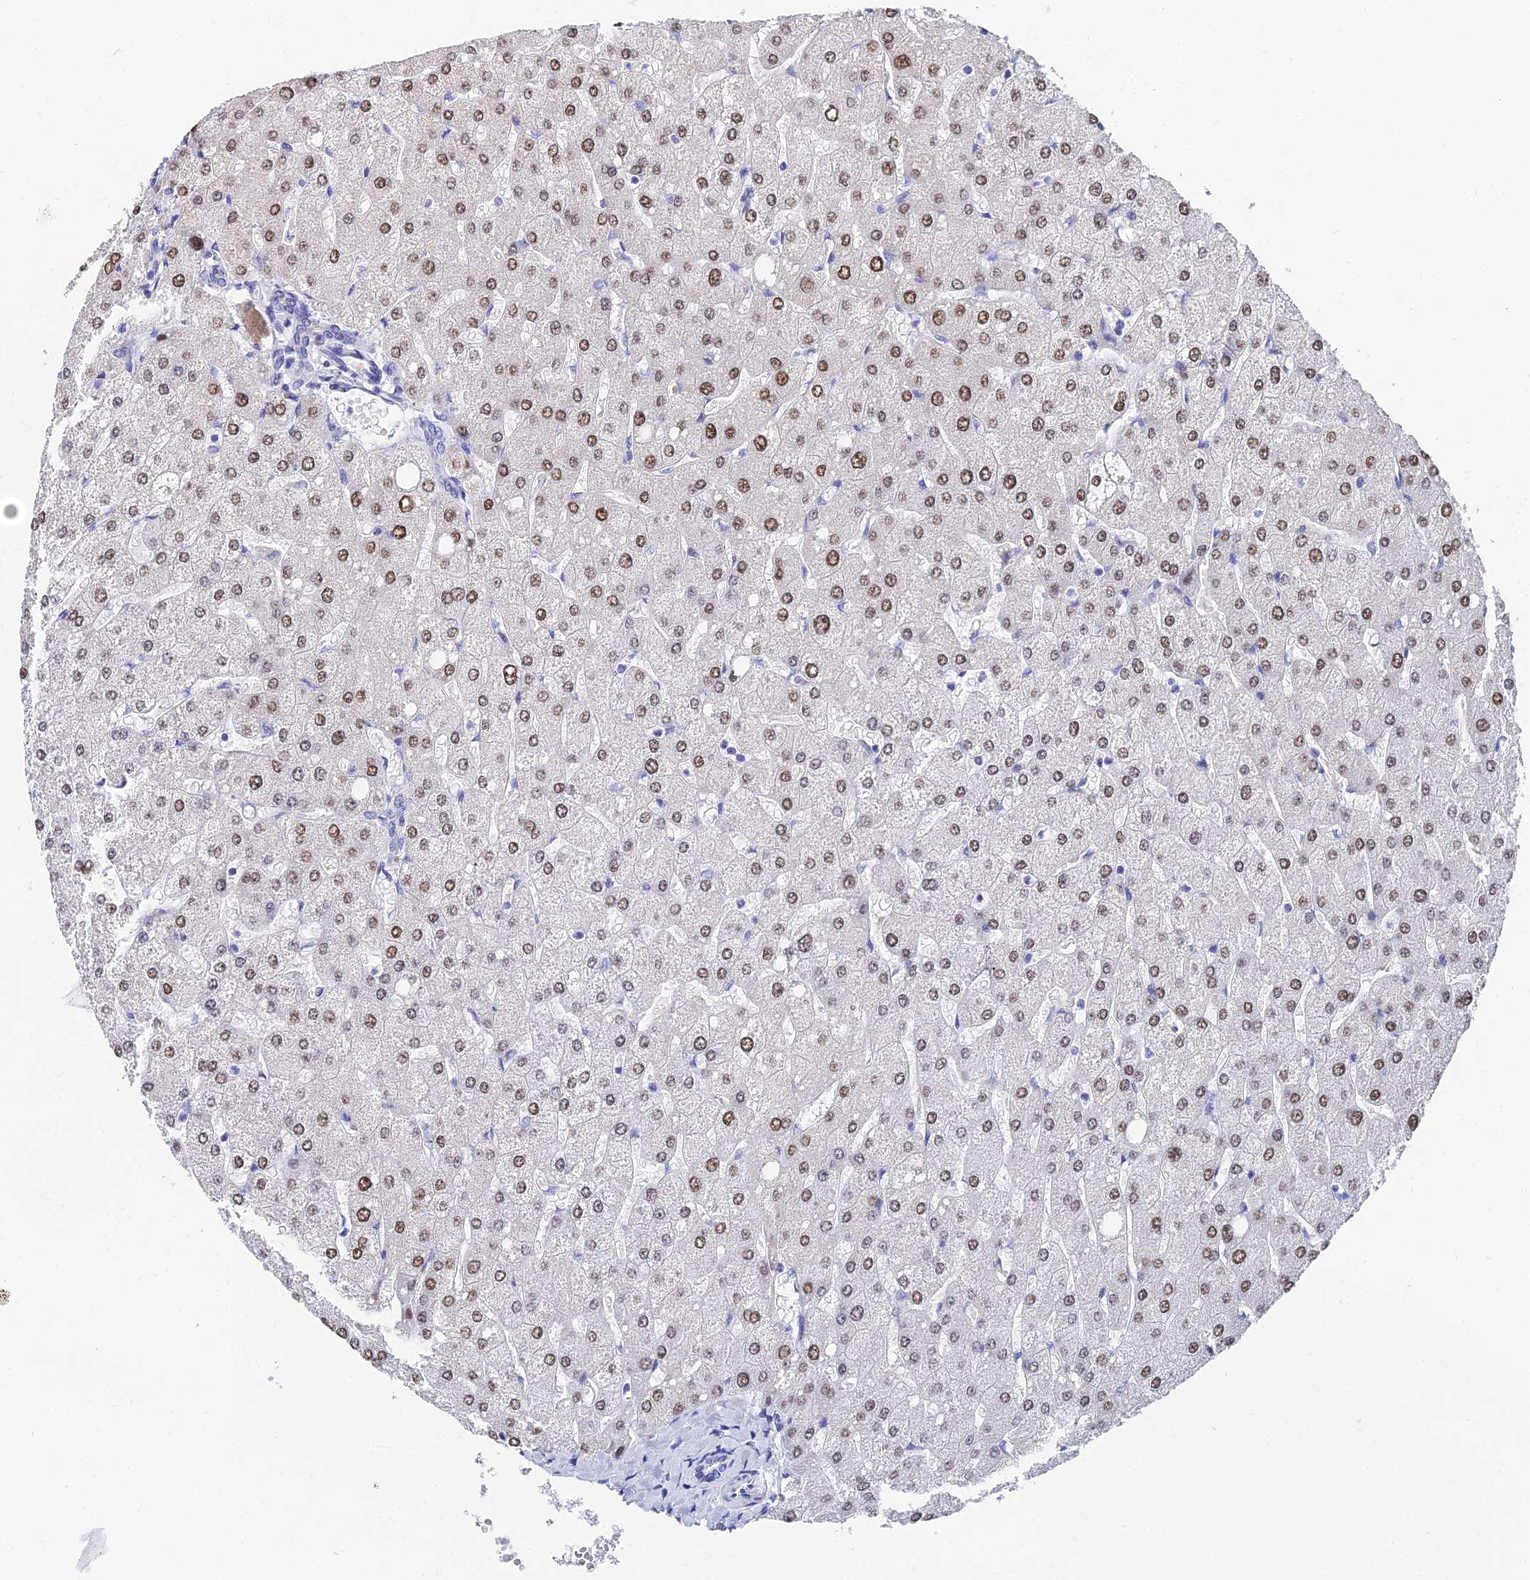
{"staining": {"intensity": "negative", "quantity": "none", "location": "none"}, "tissue": "liver", "cell_type": "Cholangiocytes", "image_type": "normal", "snomed": [{"axis": "morphology", "description": "Normal tissue, NOS"}, {"axis": "topography", "description": "Liver"}], "caption": "DAB immunohistochemical staining of unremarkable human liver displays no significant staining in cholangiocytes. Brightfield microscopy of immunohistochemistry stained with DAB (brown) and hematoxylin (blue), captured at high magnification.", "gene": "OCM2", "patient": {"sex": "male", "age": 55}}